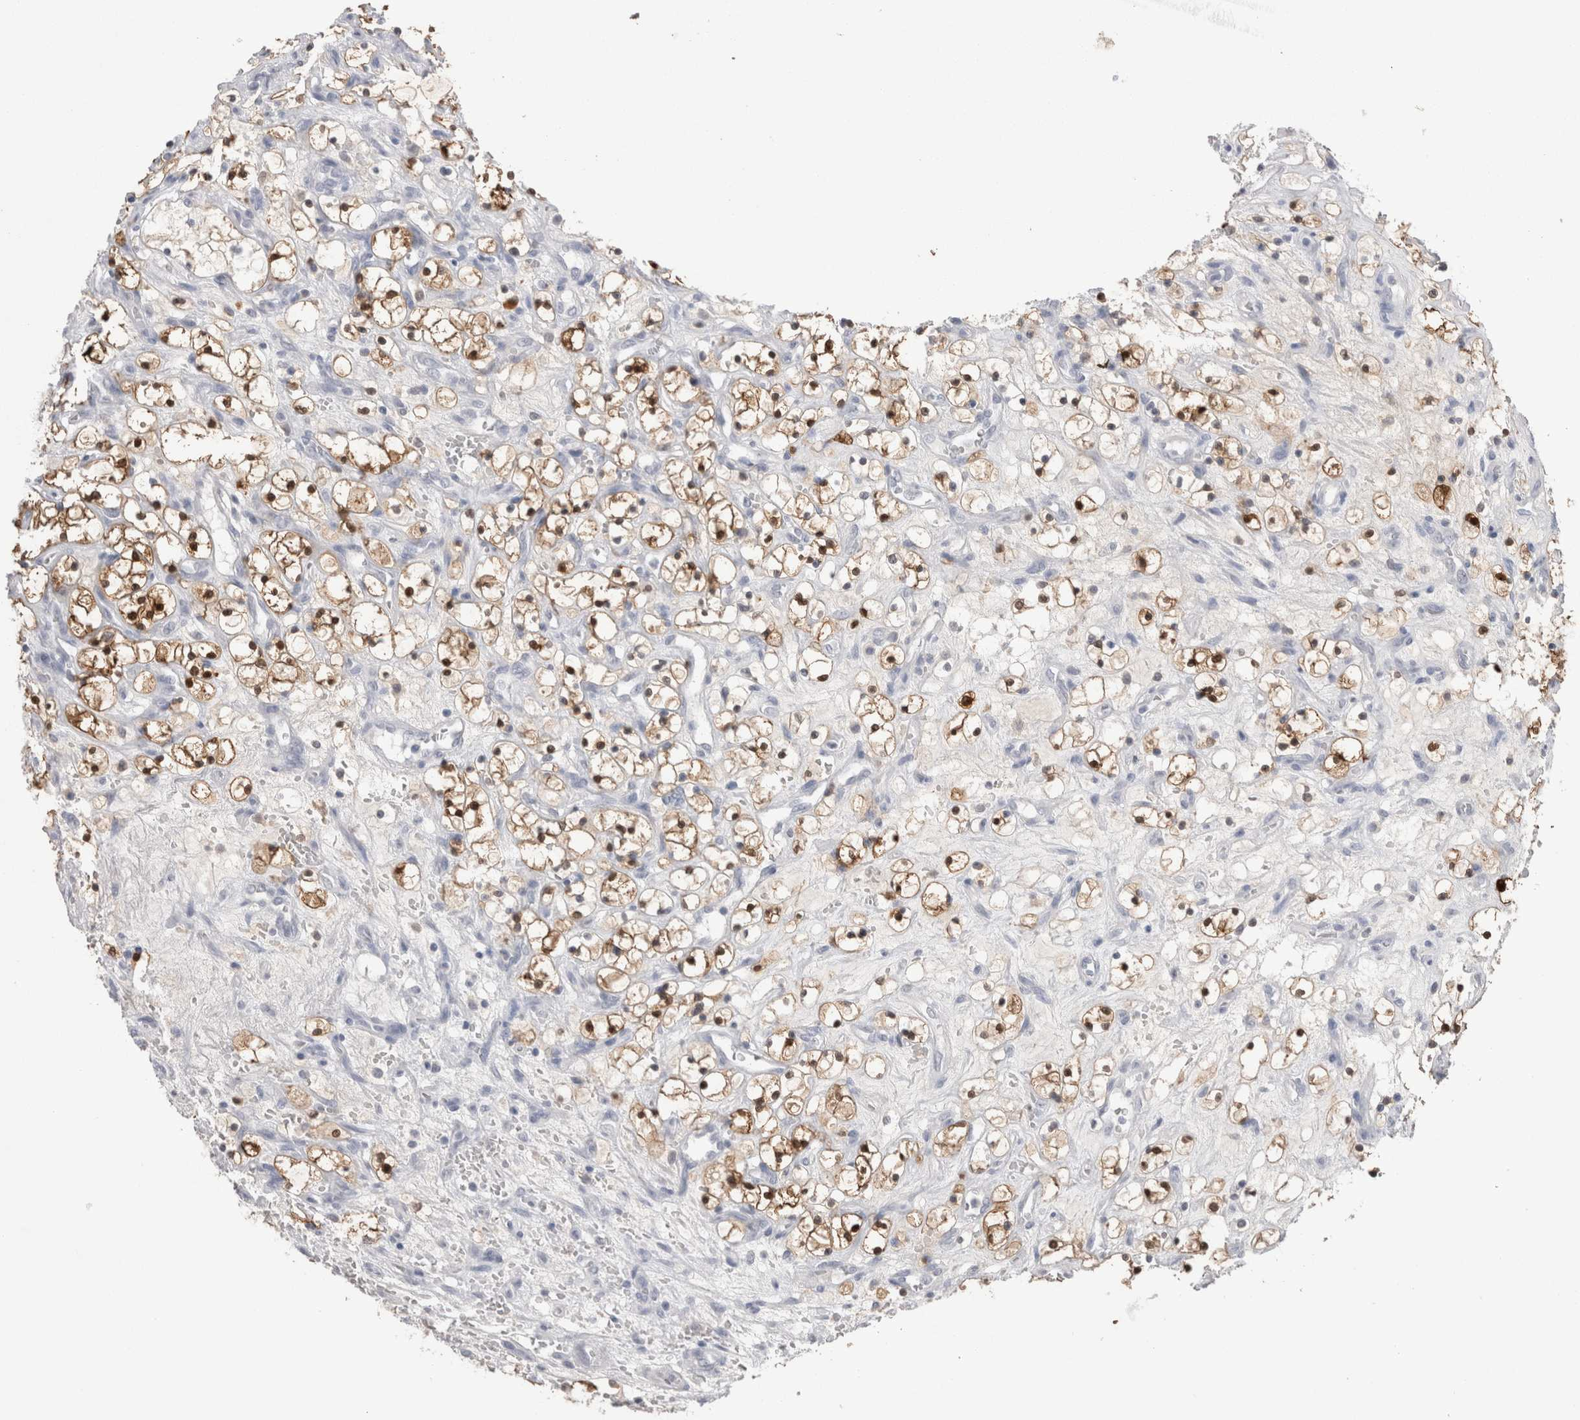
{"staining": {"intensity": "strong", "quantity": ">75%", "location": "cytoplasmic/membranous,nuclear"}, "tissue": "renal cancer", "cell_type": "Tumor cells", "image_type": "cancer", "snomed": [{"axis": "morphology", "description": "Adenocarcinoma, NOS"}, {"axis": "topography", "description": "Kidney"}], "caption": "Tumor cells display high levels of strong cytoplasmic/membranous and nuclear positivity in about >75% of cells in renal cancer (adenocarcinoma).", "gene": "SUCNR1", "patient": {"sex": "female", "age": 69}}